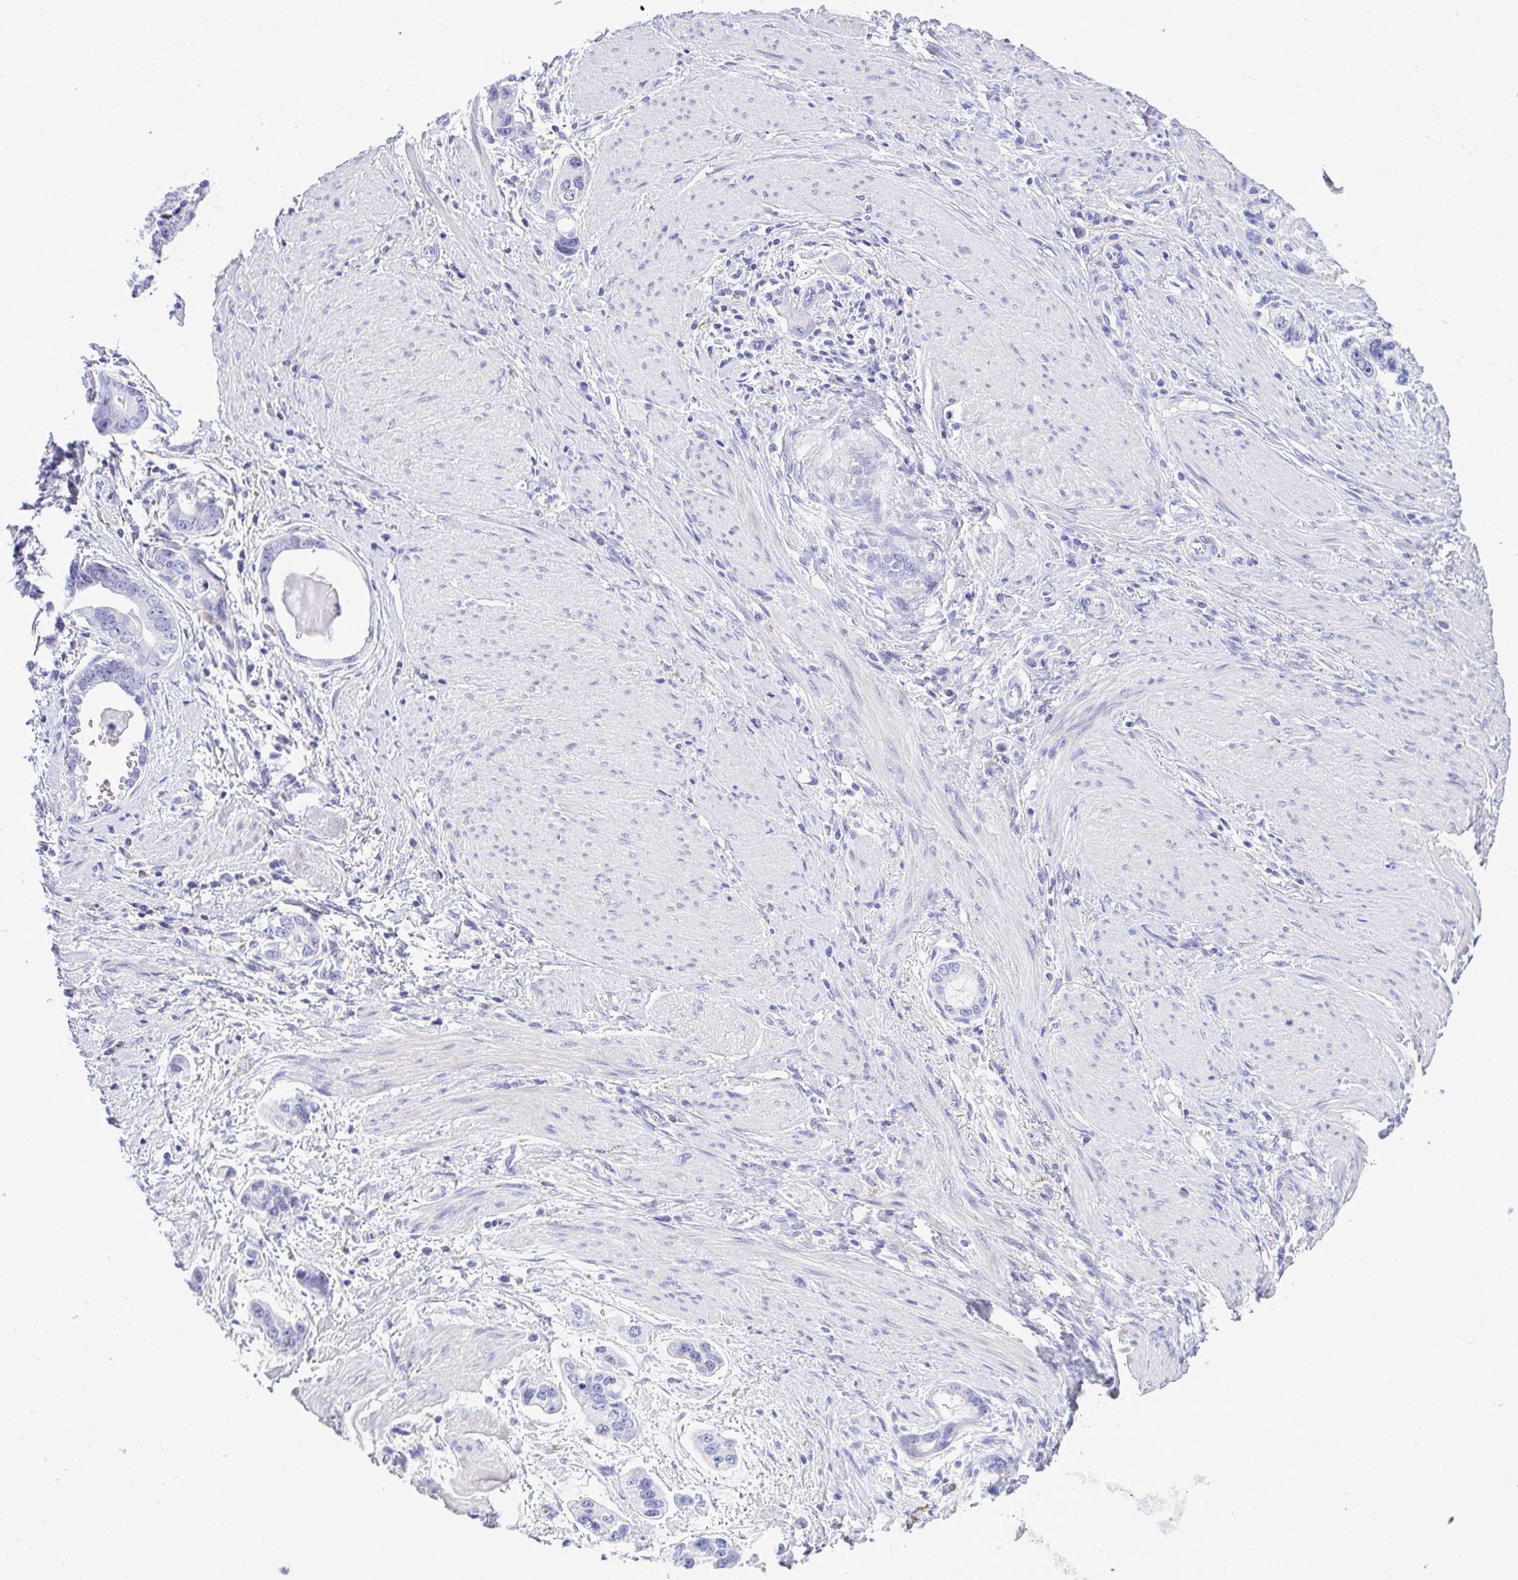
{"staining": {"intensity": "negative", "quantity": "none", "location": "none"}, "tissue": "stomach cancer", "cell_type": "Tumor cells", "image_type": "cancer", "snomed": [{"axis": "morphology", "description": "Adenocarcinoma, NOS"}, {"axis": "topography", "description": "Stomach, lower"}], "caption": "This is an IHC image of stomach cancer (adenocarcinoma). There is no positivity in tumor cells.", "gene": "AIG1", "patient": {"sex": "female", "age": 93}}